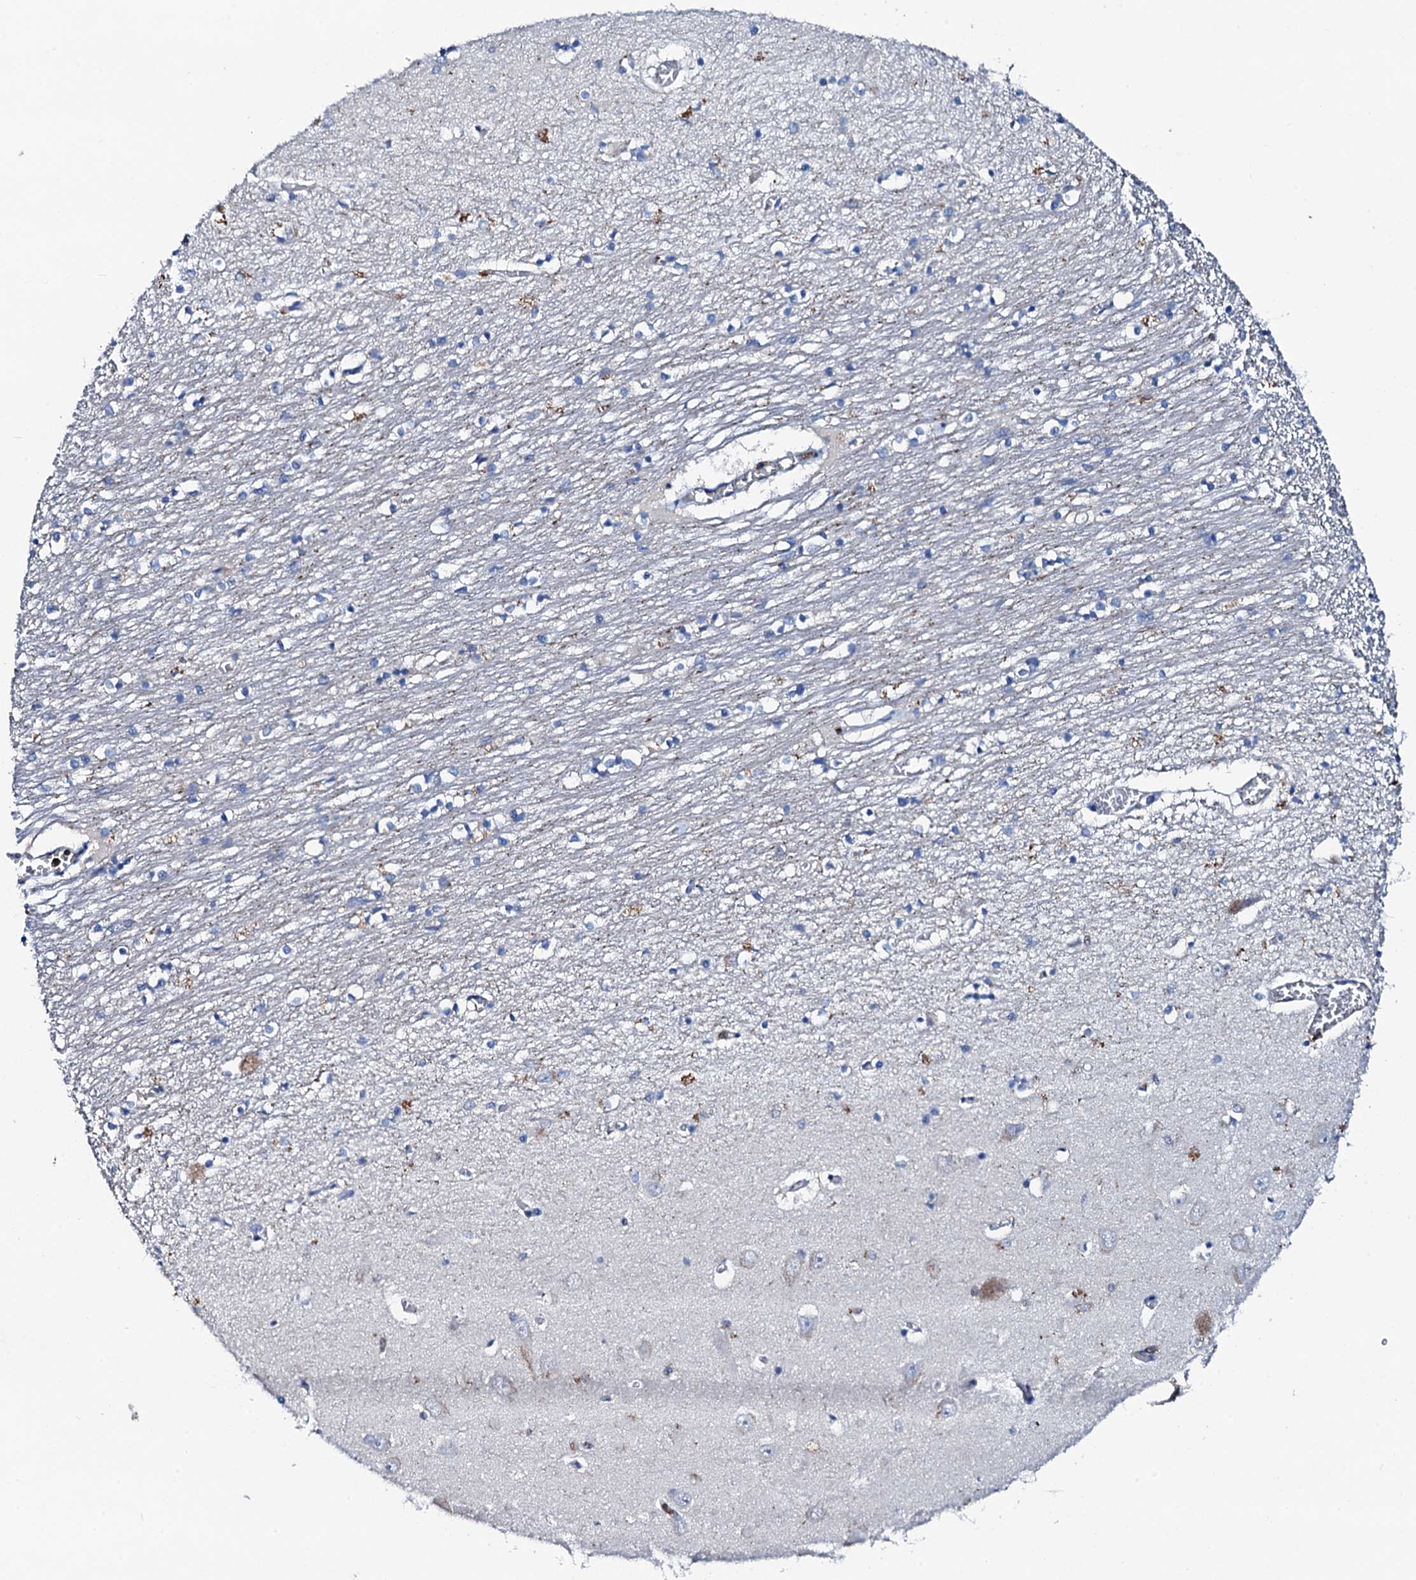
{"staining": {"intensity": "negative", "quantity": "none", "location": "none"}, "tissue": "hippocampus", "cell_type": "Glial cells", "image_type": "normal", "snomed": [{"axis": "morphology", "description": "Normal tissue, NOS"}, {"axis": "topography", "description": "Hippocampus"}], "caption": "Image shows no protein expression in glial cells of normal hippocampus. (DAB (3,3'-diaminobenzidine) IHC, high magnification).", "gene": "MS4A4E", "patient": {"sex": "male", "age": 70}}